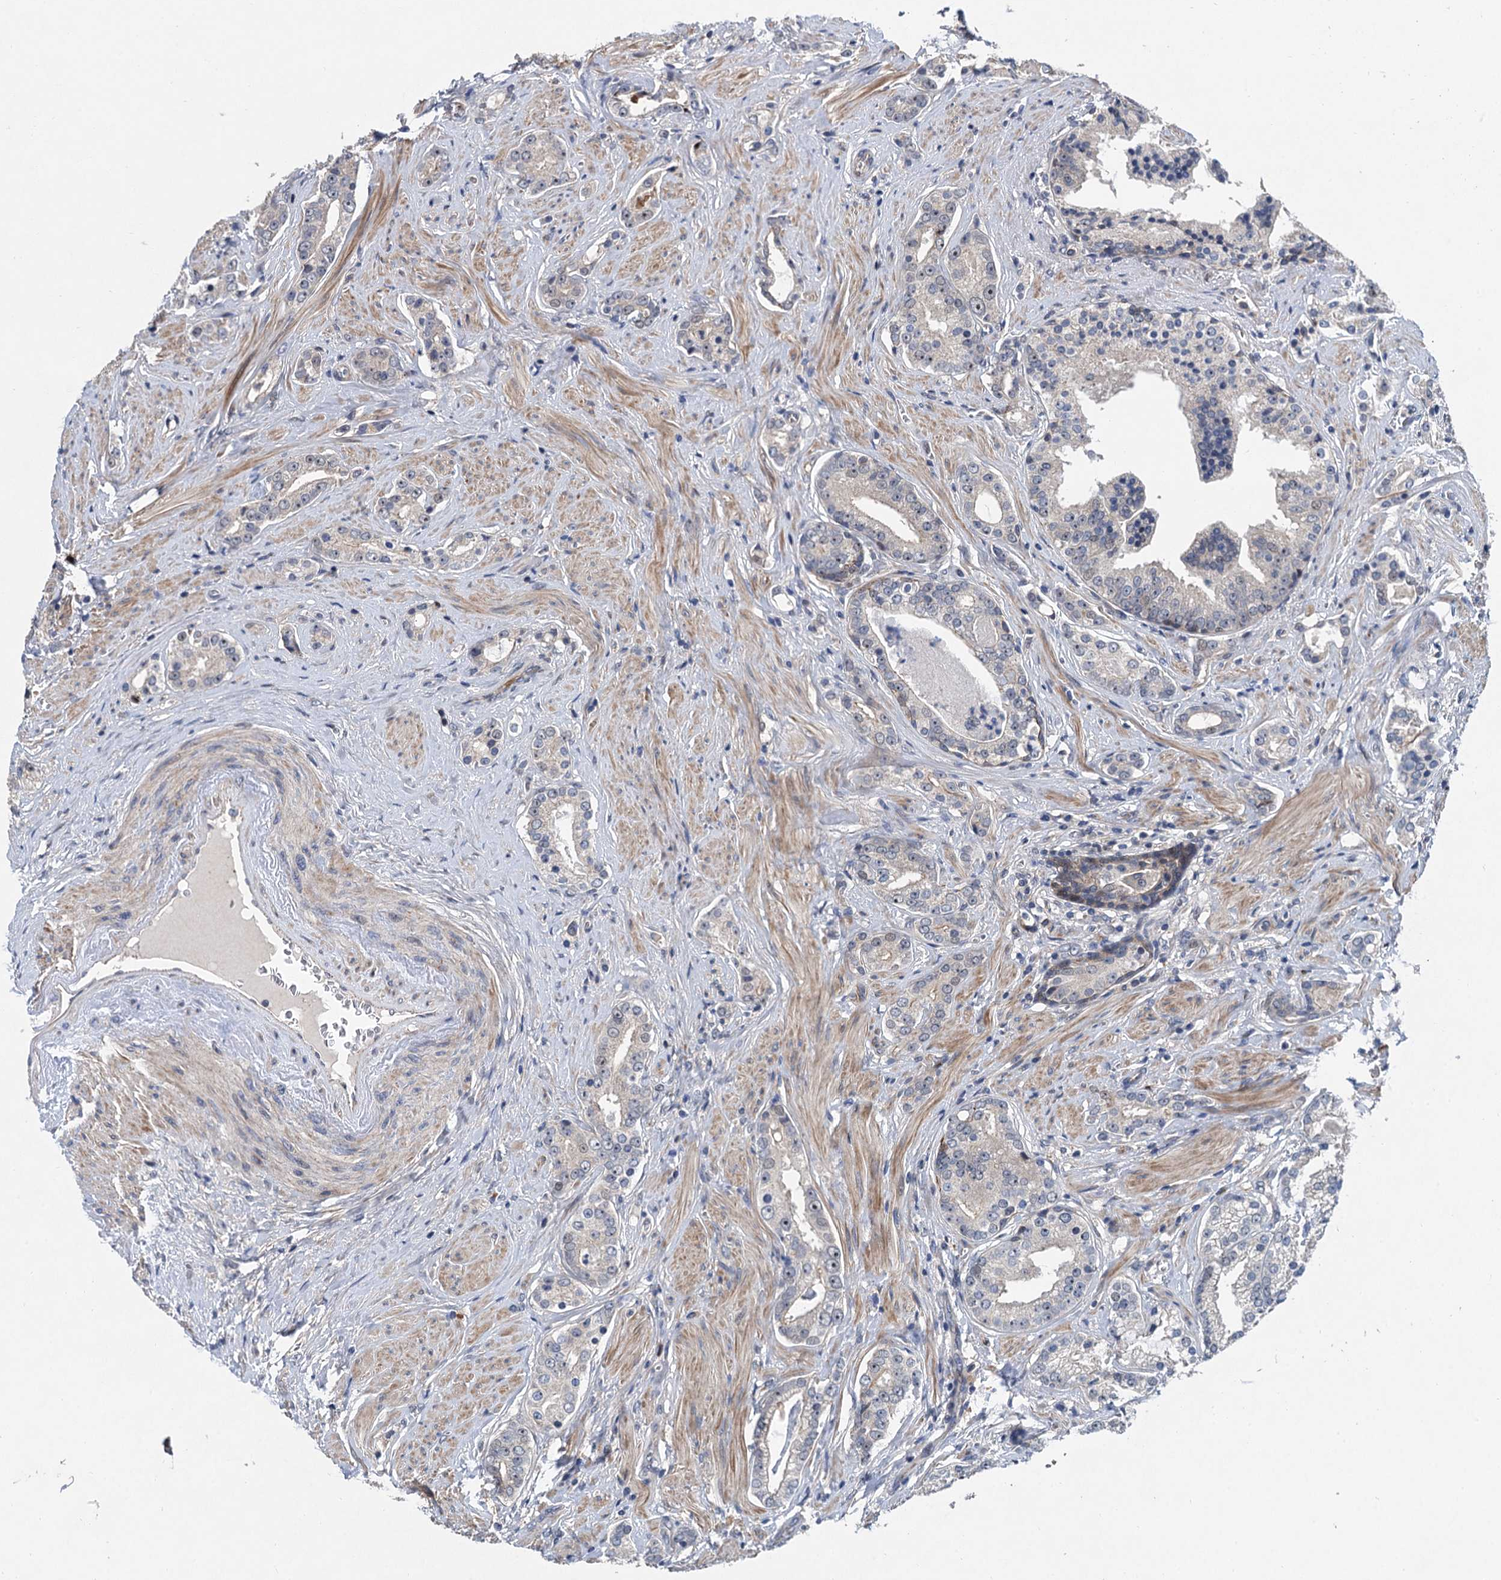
{"staining": {"intensity": "negative", "quantity": "none", "location": "none"}, "tissue": "prostate cancer", "cell_type": "Tumor cells", "image_type": "cancer", "snomed": [{"axis": "morphology", "description": "Adenocarcinoma, High grade"}, {"axis": "topography", "description": "Prostate"}], "caption": "Immunohistochemistry (IHC) of high-grade adenocarcinoma (prostate) demonstrates no positivity in tumor cells.", "gene": "TRAF7", "patient": {"sex": "male", "age": 58}}